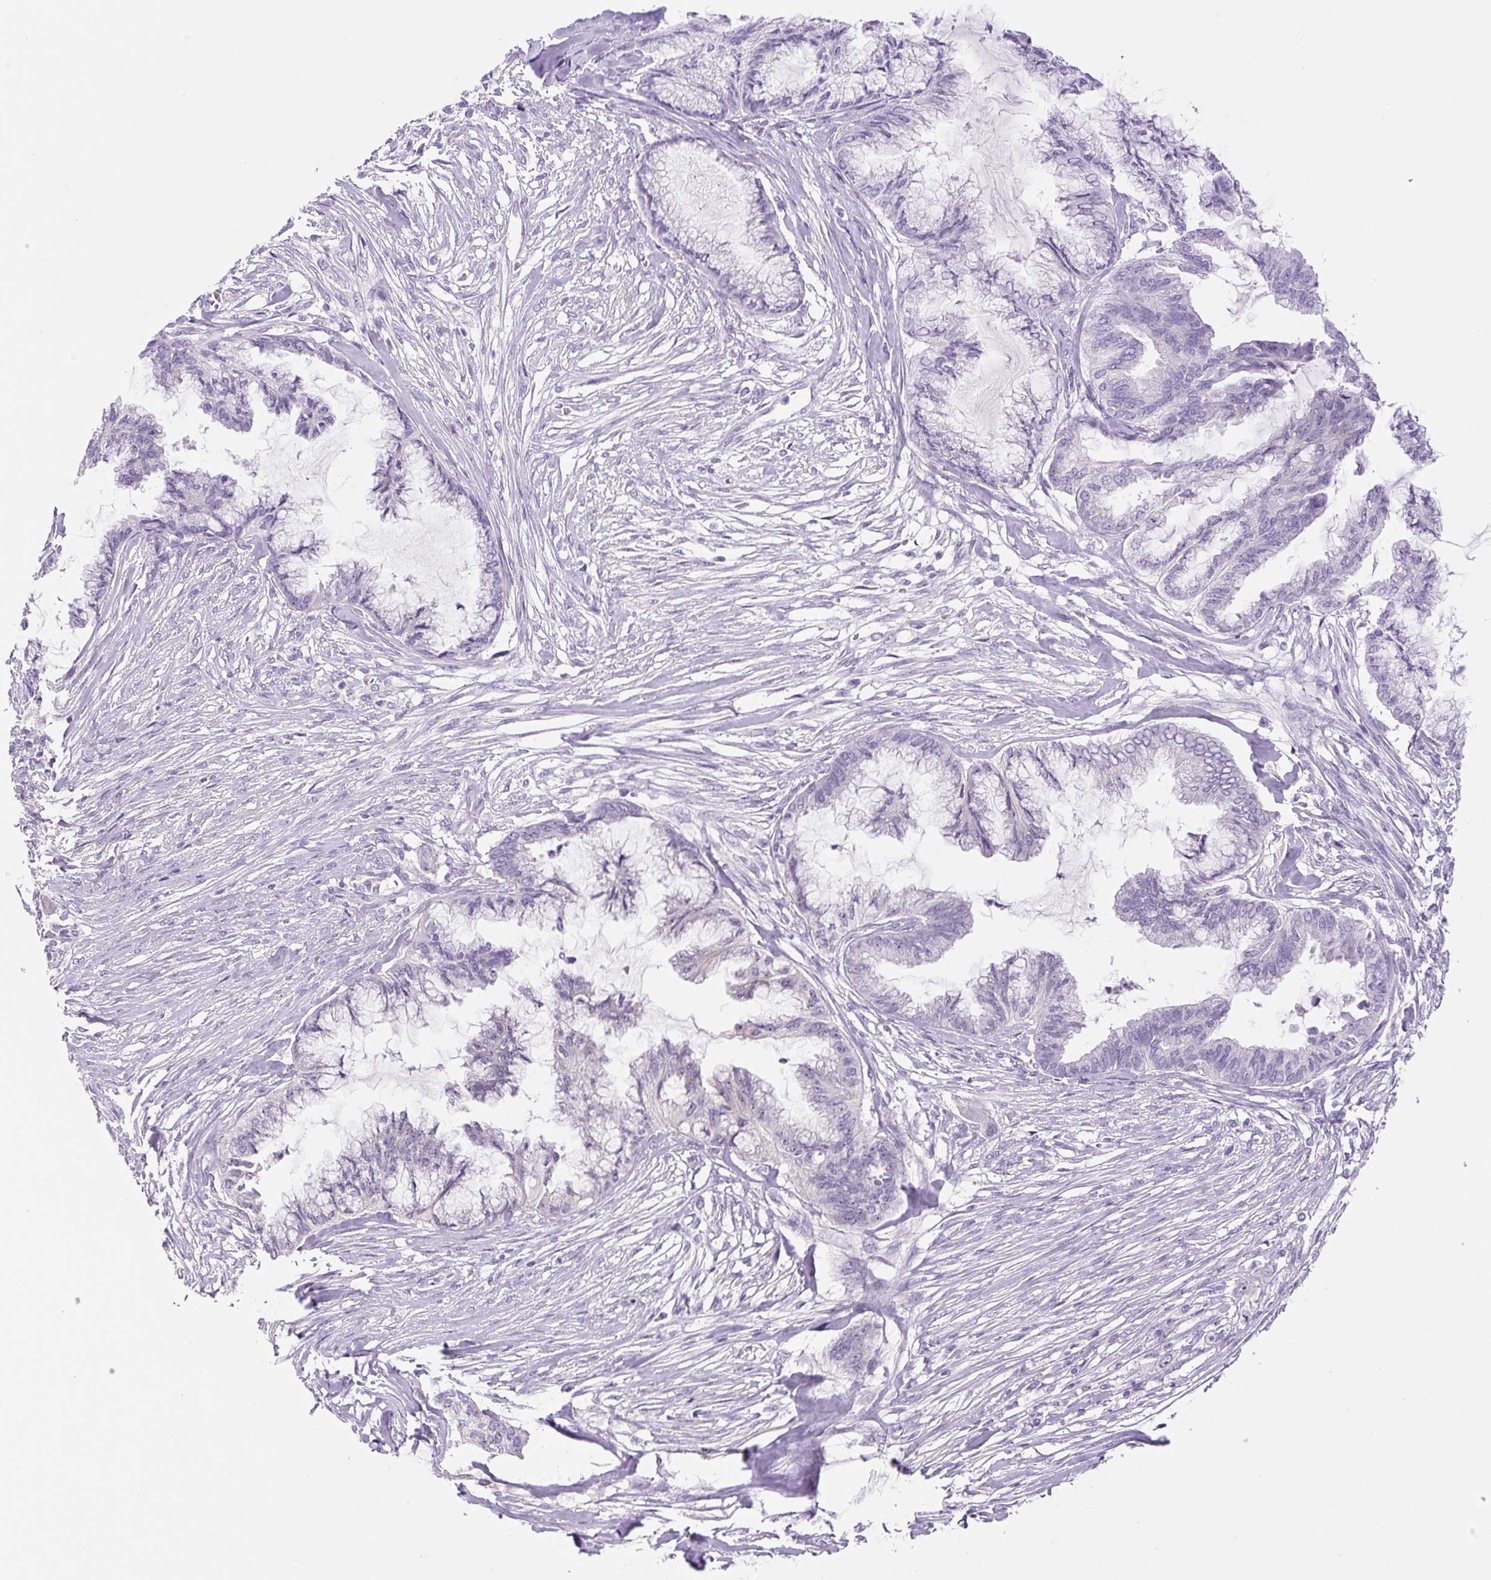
{"staining": {"intensity": "negative", "quantity": "none", "location": "none"}, "tissue": "endometrial cancer", "cell_type": "Tumor cells", "image_type": "cancer", "snomed": [{"axis": "morphology", "description": "Adenocarcinoma, NOS"}, {"axis": "topography", "description": "Endometrium"}], "caption": "There is no significant staining in tumor cells of endometrial cancer (adenocarcinoma).", "gene": "TMEM151B", "patient": {"sex": "female", "age": 86}}